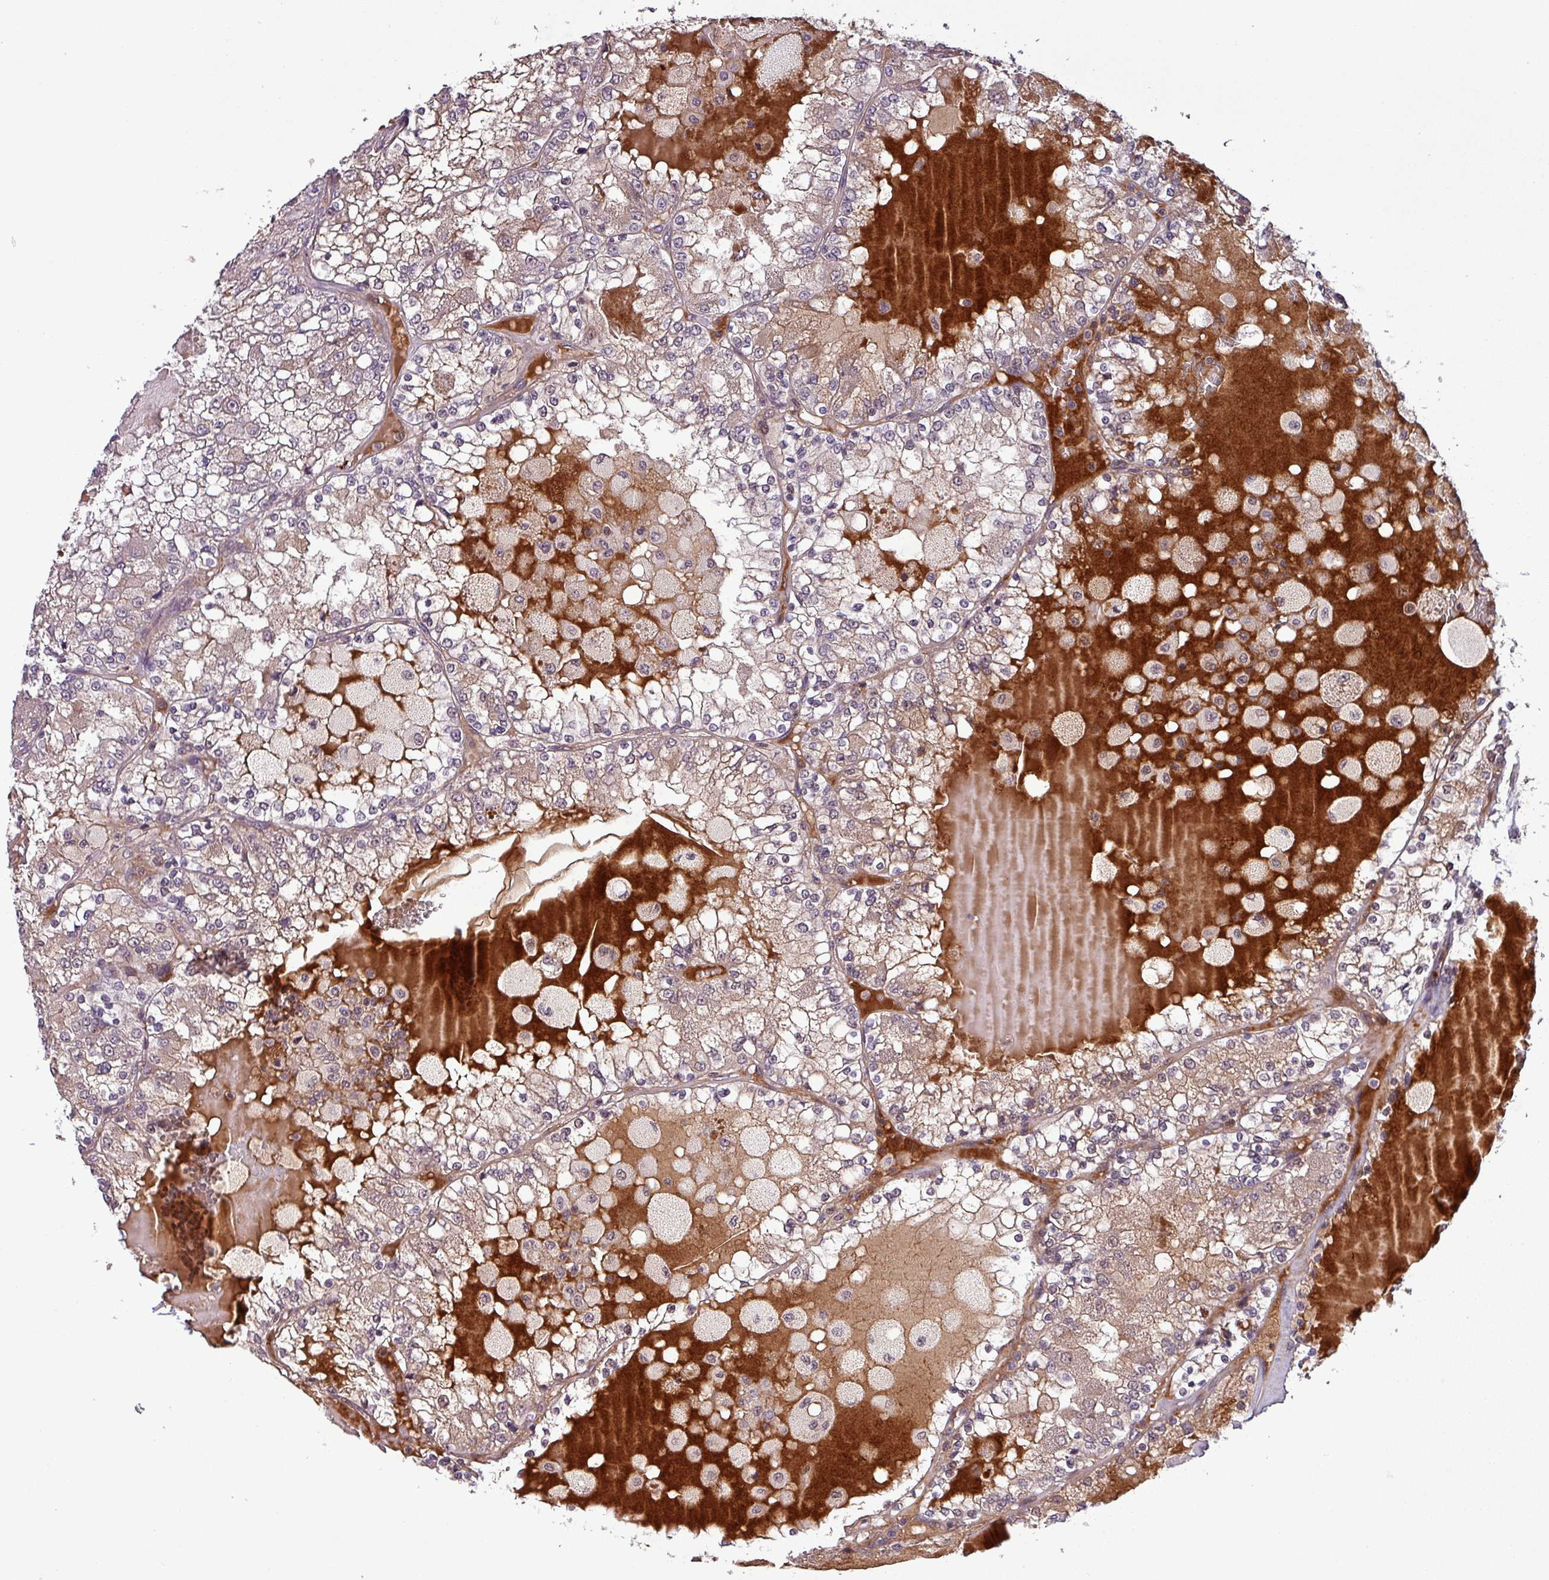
{"staining": {"intensity": "weak", "quantity": "25%-75%", "location": "cytoplasmic/membranous"}, "tissue": "renal cancer", "cell_type": "Tumor cells", "image_type": "cancer", "snomed": [{"axis": "morphology", "description": "Adenocarcinoma, NOS"}, {"axis": "topography", "description": "Kidney"}], "caption": "An image of renal cancer stained for a protein reveals weak cytoplasmic/membranous brown staining in tumor cells. Nuclei are stained in blue.", "gene": "PUS1", "patient": {"sex": "female", "age": 56}}